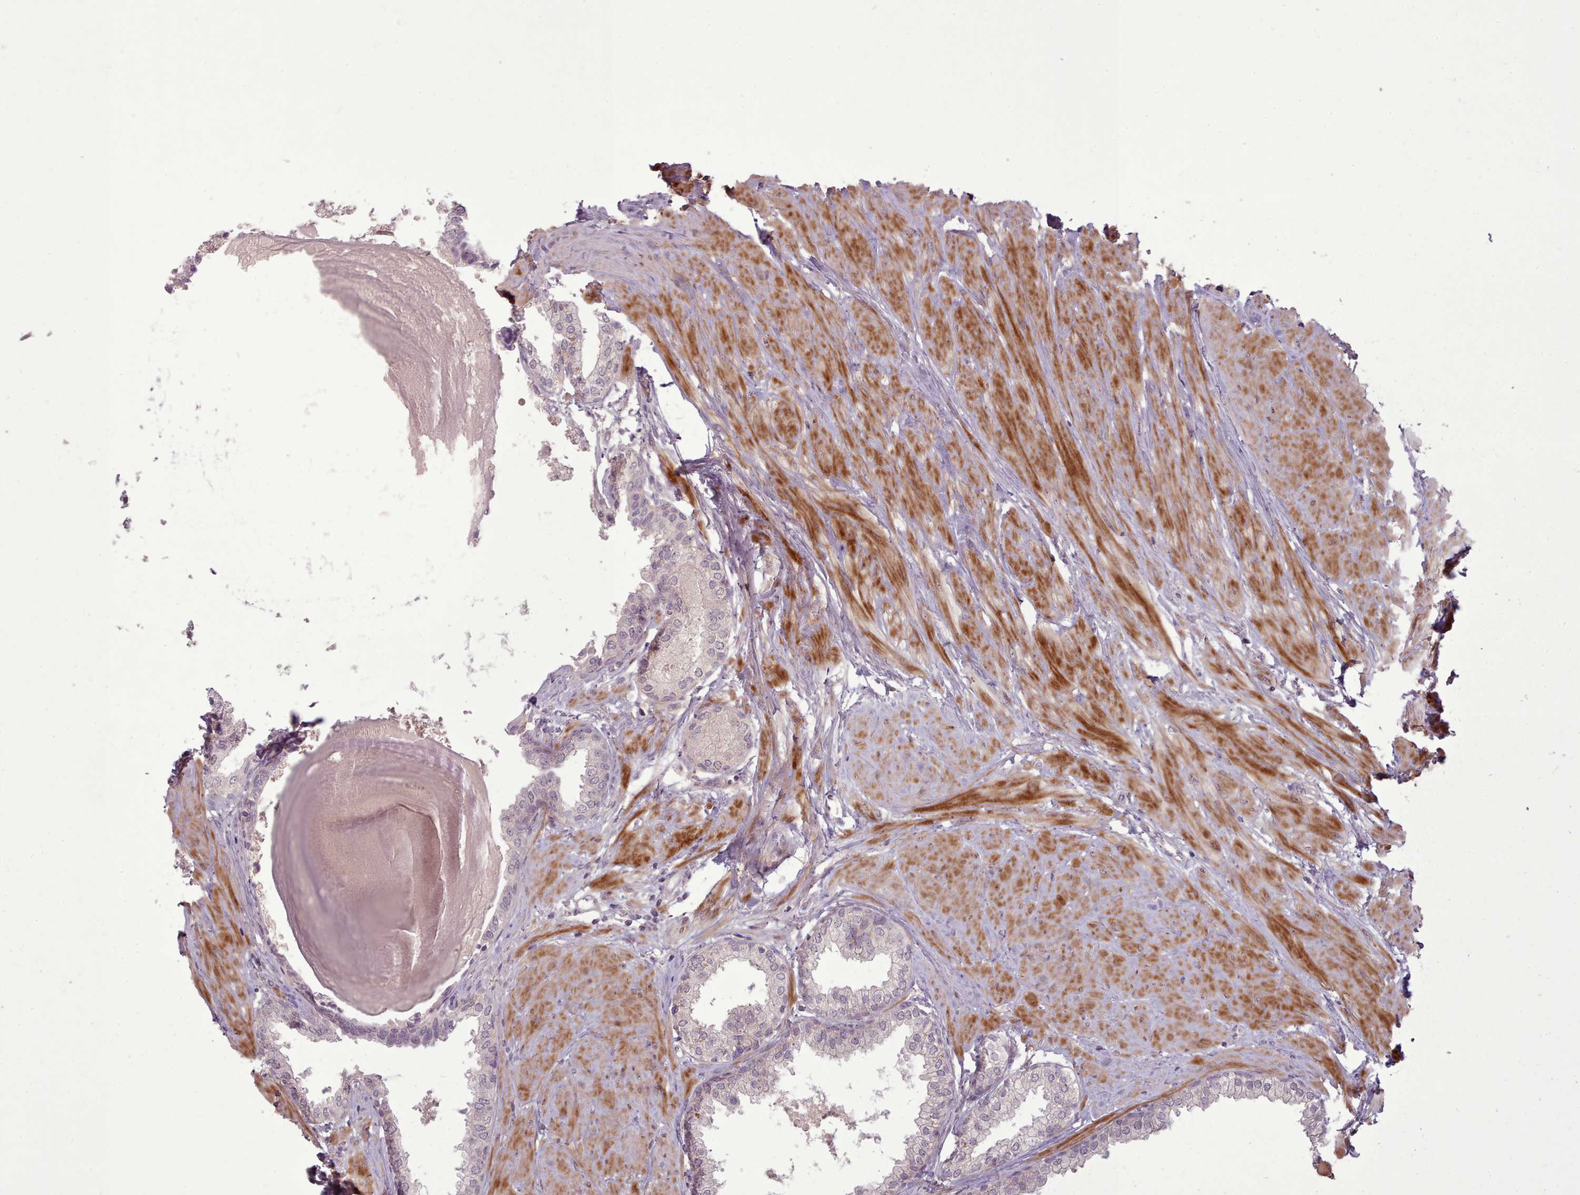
{"staining": {"intensity": "negative", "quantity": "none", "location": "none"}, "tissue": "prostate", "cell_type": "Glandular cells", "image_type": "normal", "snomed": [{"axis": "morphology", "description": "Normal tissue, NOS"}, {"axis": "topography", "description": "Prostate"}], "caption": "Image shows no protein staining in glandular cells of normal prostate. The staining is performed using DAB brown chromogen with nuclei counter-stained in using hematoxylin.", "gene": "LEFTY1", "patient": {"sex": "male", "age": 48}}